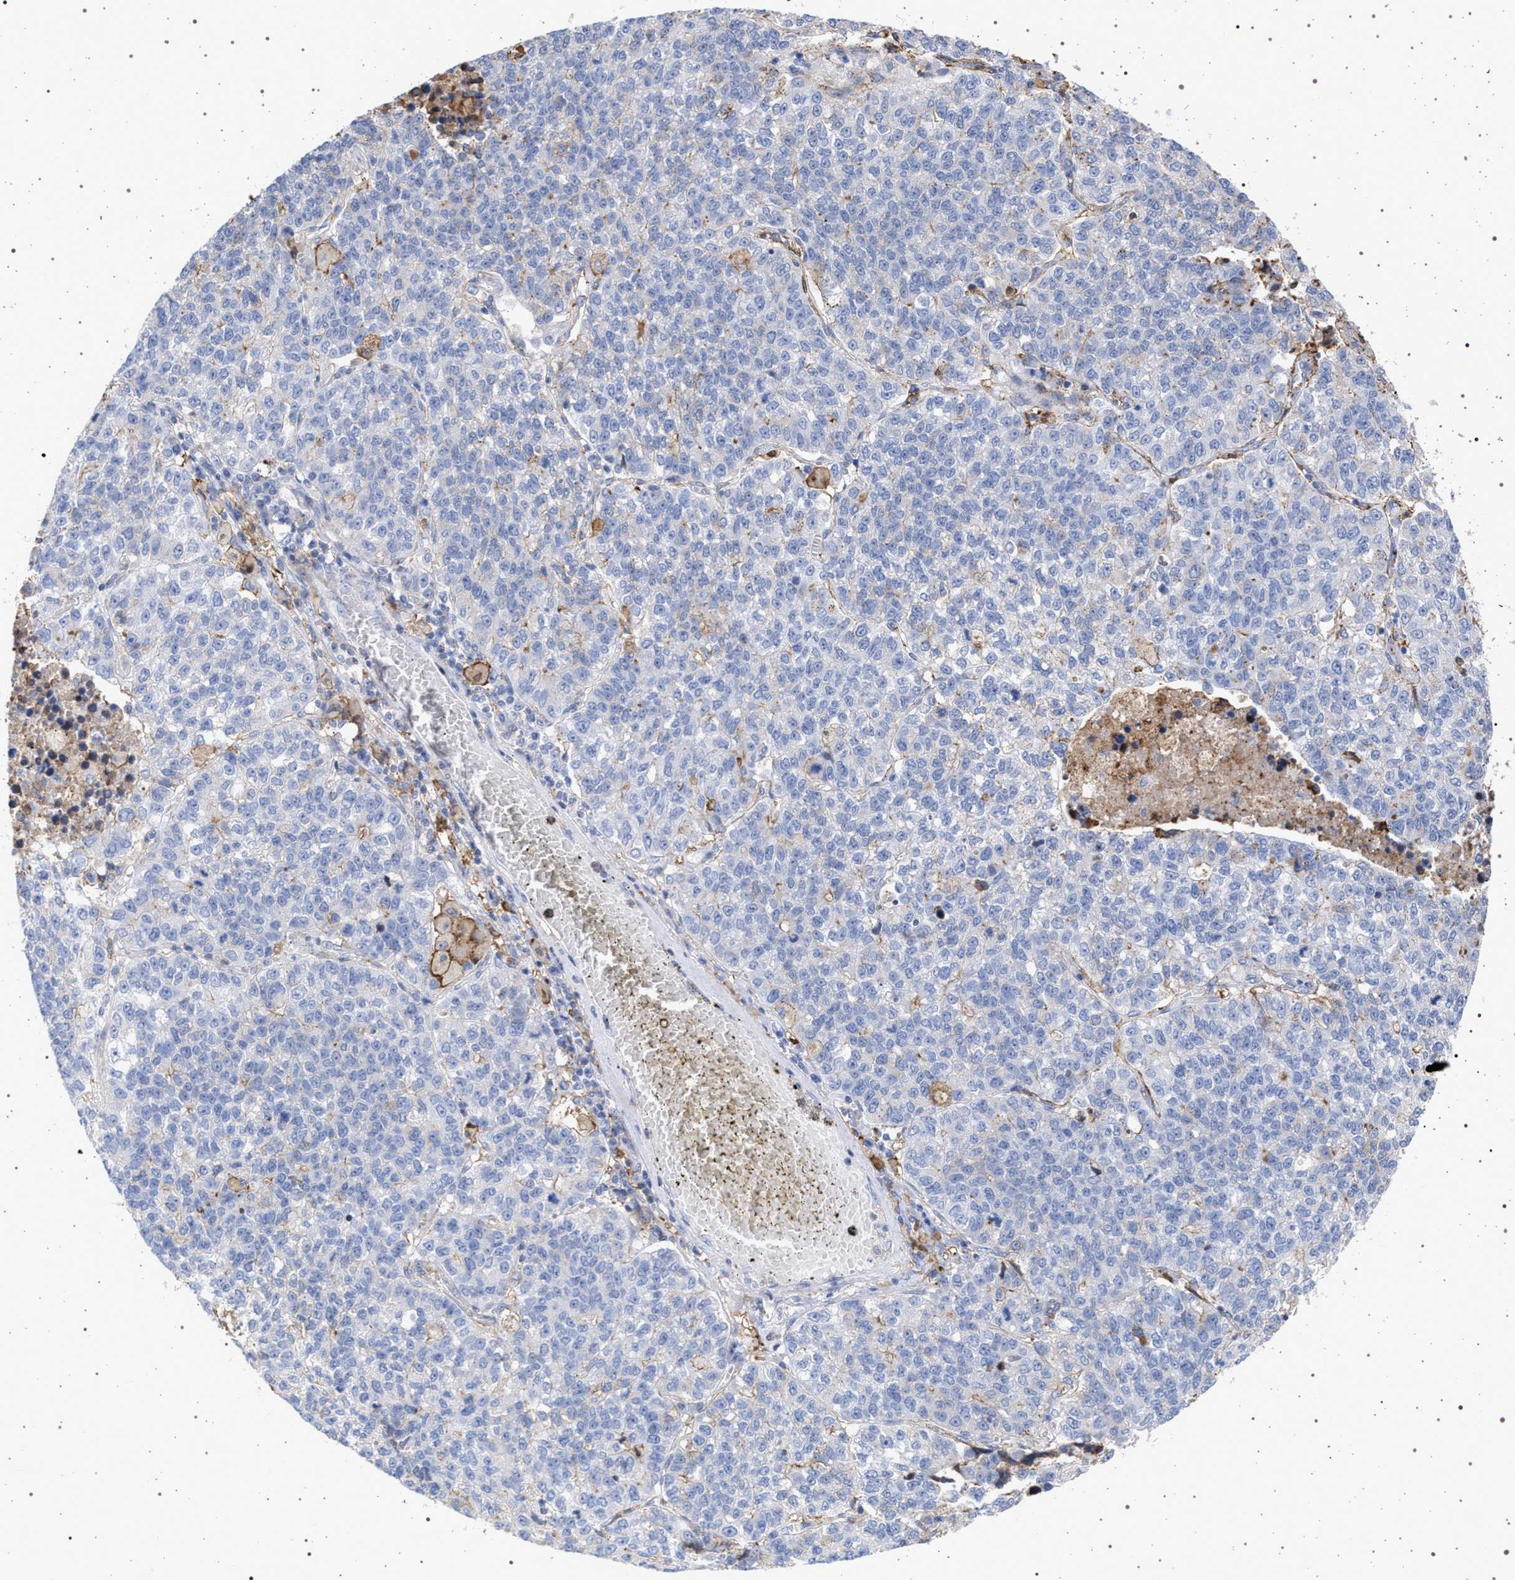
{"staining": {"intensity": "negative", "quantity": "none", "location": "none"}, "tissue": "lung cancer", "cell_type": "Tumor cells", "image_type": "cancer", "snomed": [{"axis": "morphology", "description": "Adenocarcinoma, NOS"}, {"axis": "topography", "description": "Lung"}], "caption": "High power microscopy image of an immunohistochemistry (IHC) histopathology image of lung cancer, revealing no significant staining in tumor cells.", "gene": "PLG", "patient": {"sex": "male", "age": 49}}